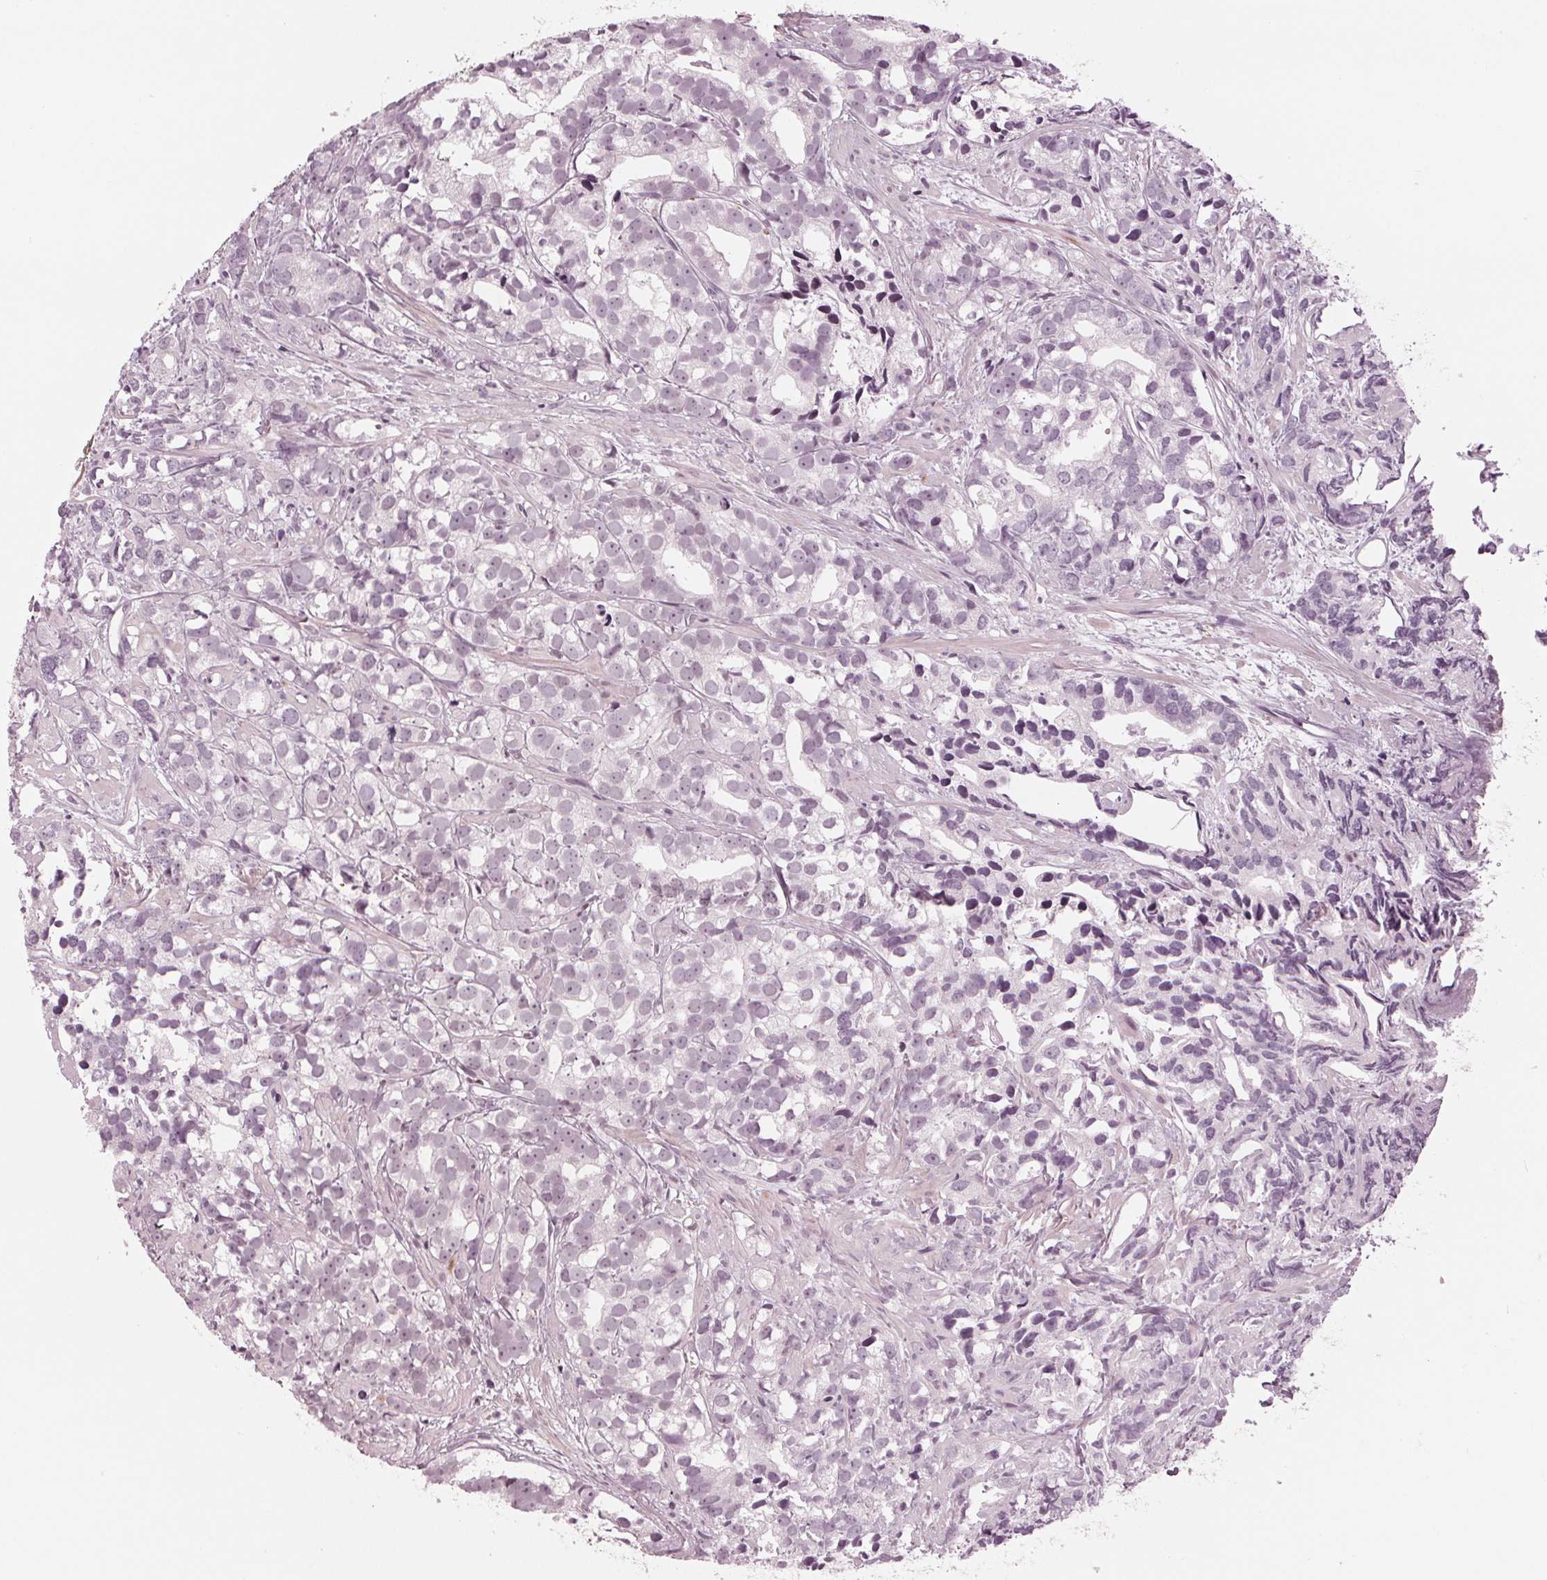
{"staining": {"intensity": "negative", "quantity": "none", "location": "none"}, "tissue": "prostate cancer", "cell_type": "Tumor cells", "image_type": "cancer", "snomed": [{"axis": "morphology", "description": "Adenocarcinoma, High grade"}, {"axis": "topography", "description": "Prostate"}], "caption": "Immunohistochemistry (IHC) photomicrograph of adenocarcinoma (high-grade) (prostate) stained for a protein (brown), which demonstrates no positivity in tumor cells.", "gene": "DNMT3L", "patient": {"sex": "male", "age": 79}}